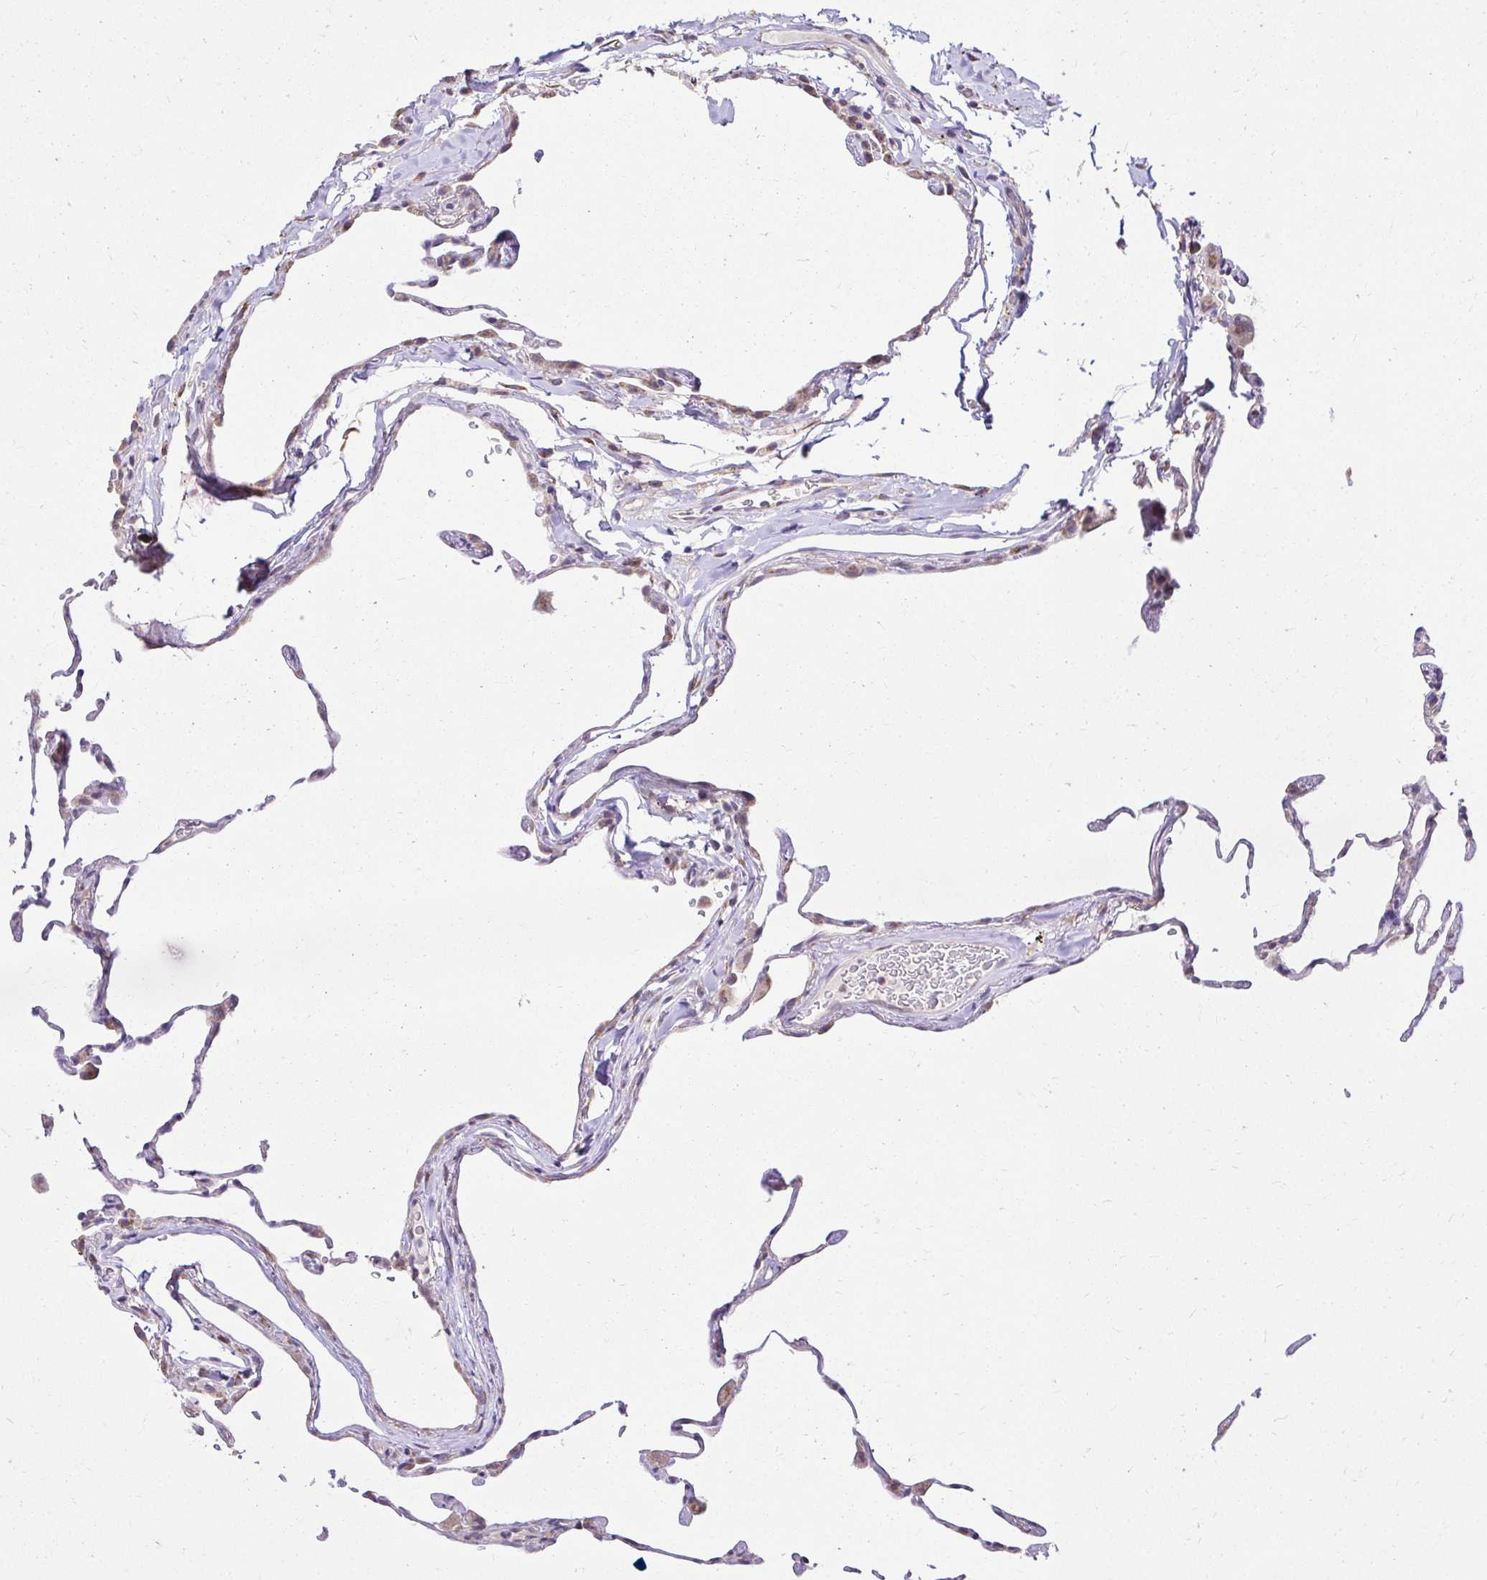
{"staining": {"intensity": "moderate", "quantity": "25%-75%", "location": "cytoplasmic/membranous"}, "tissue": "lung", "cell_type": "Alveolar cells", "image_type": "normal", "snomed": [{"axis": "morphology", "description": "Normal tissue, NOS"}, {"axis": "topography", "description": "Lung"}], "caption": "Protein staining of benign lung displays moderate cytoplasmic/membranous expression in approximately 25%-75% of alveolar cells. (brown staining indicates protein expression, while blue staining denotes nuclei).", "gene": "KIAA1210", "patient": {"sex": "female", "age": 57}}